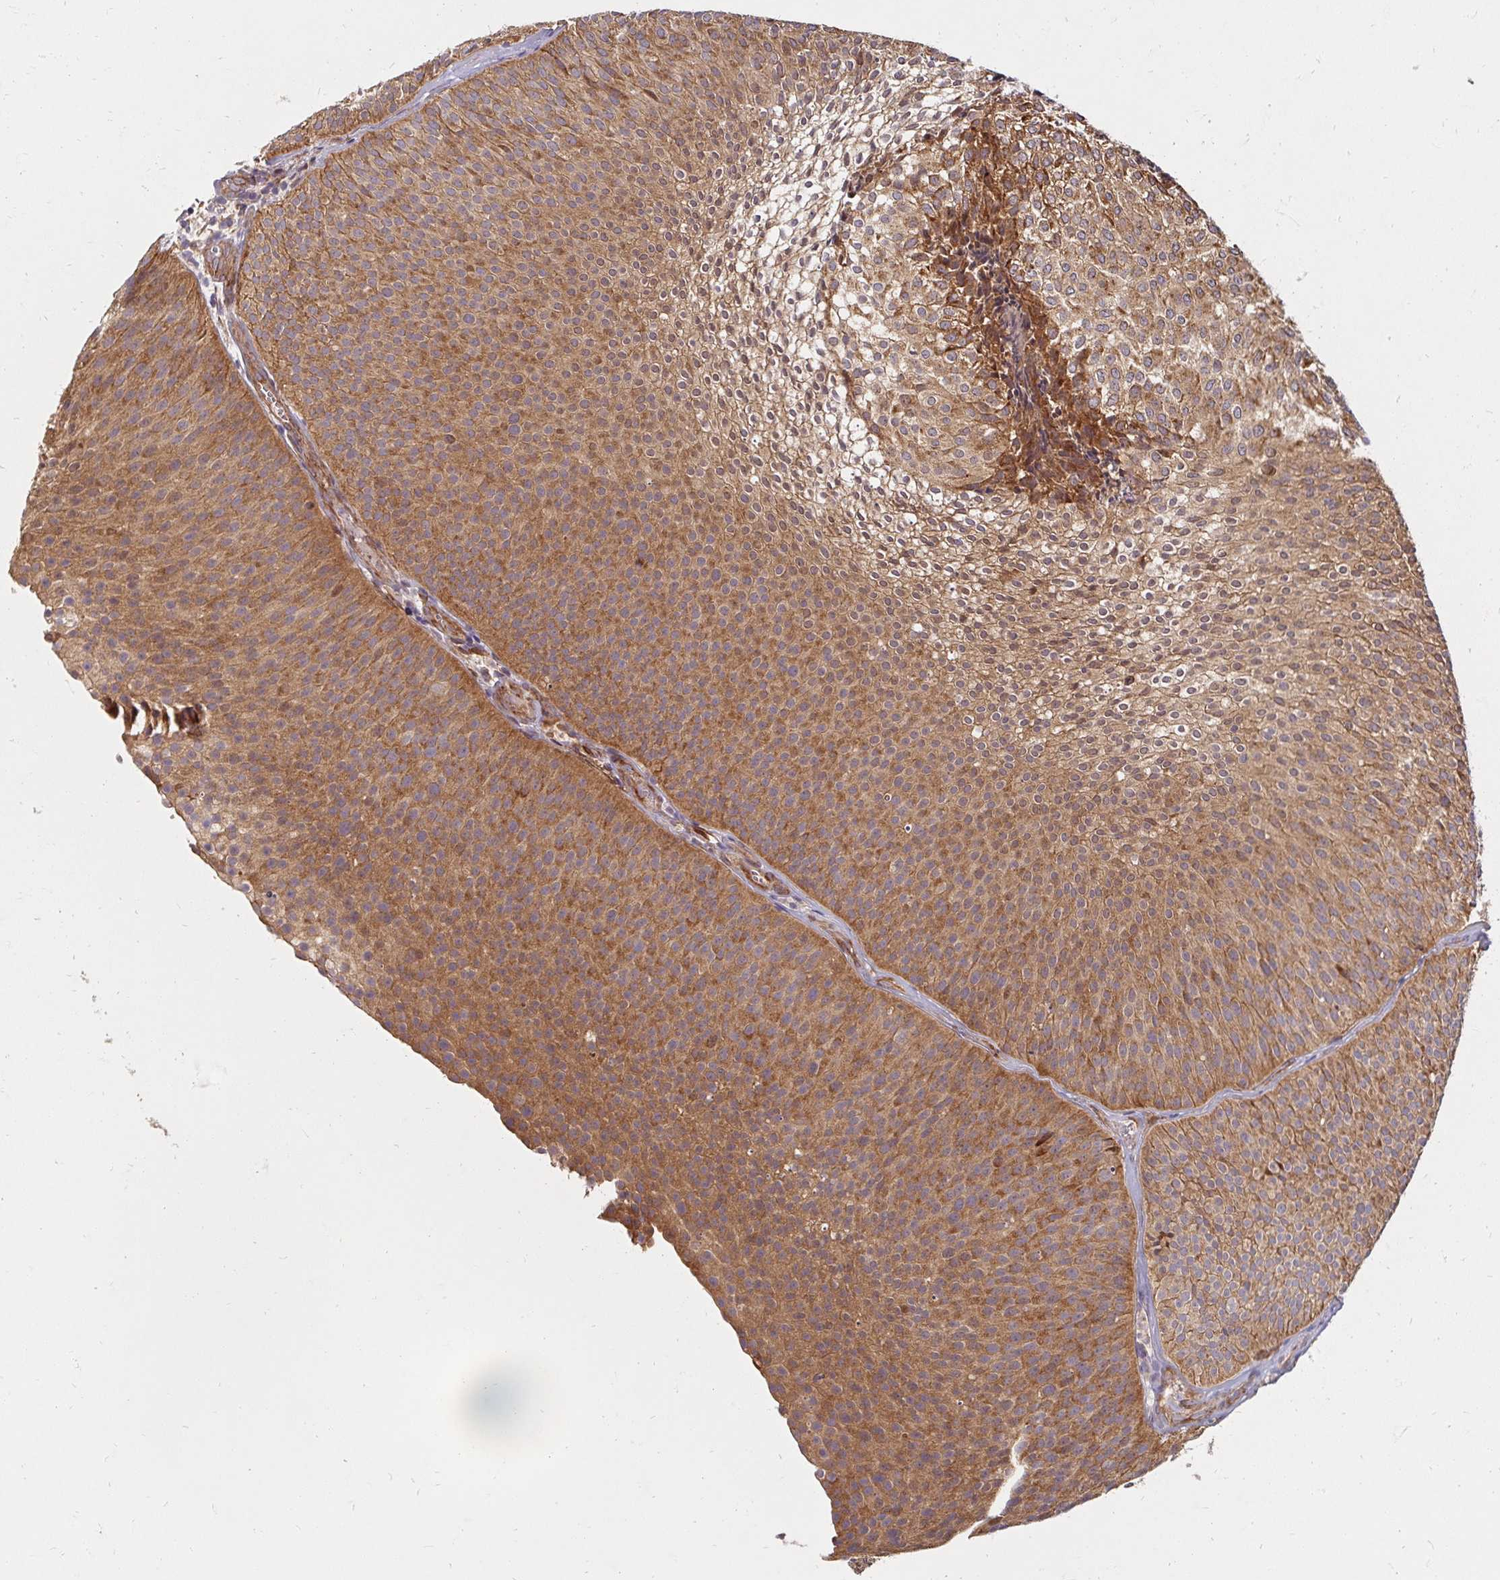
{"staining": {"intensity": "moderate", "quantity": ">75%", "location": "cytoplasmic/membranous"}, "tissue": "urothelial cancer", "cell_type": "Tumor cells", "image_type": "cancer", "snomed": [{"axis": "morphology", "description": "Urothelial carcinoma, Low grade"}, {"axis": "topography", "description": "Urinary bladder"}], "caption": "IHC histopathology image of human urothelial cancer stained for a protein (brown), which exhibits medium levels of moderate cytoplasmic/membranous staining in about >75% of tumor cells.", "gene": "BTF3", "patient": {"sex": "male", "age": 91}}